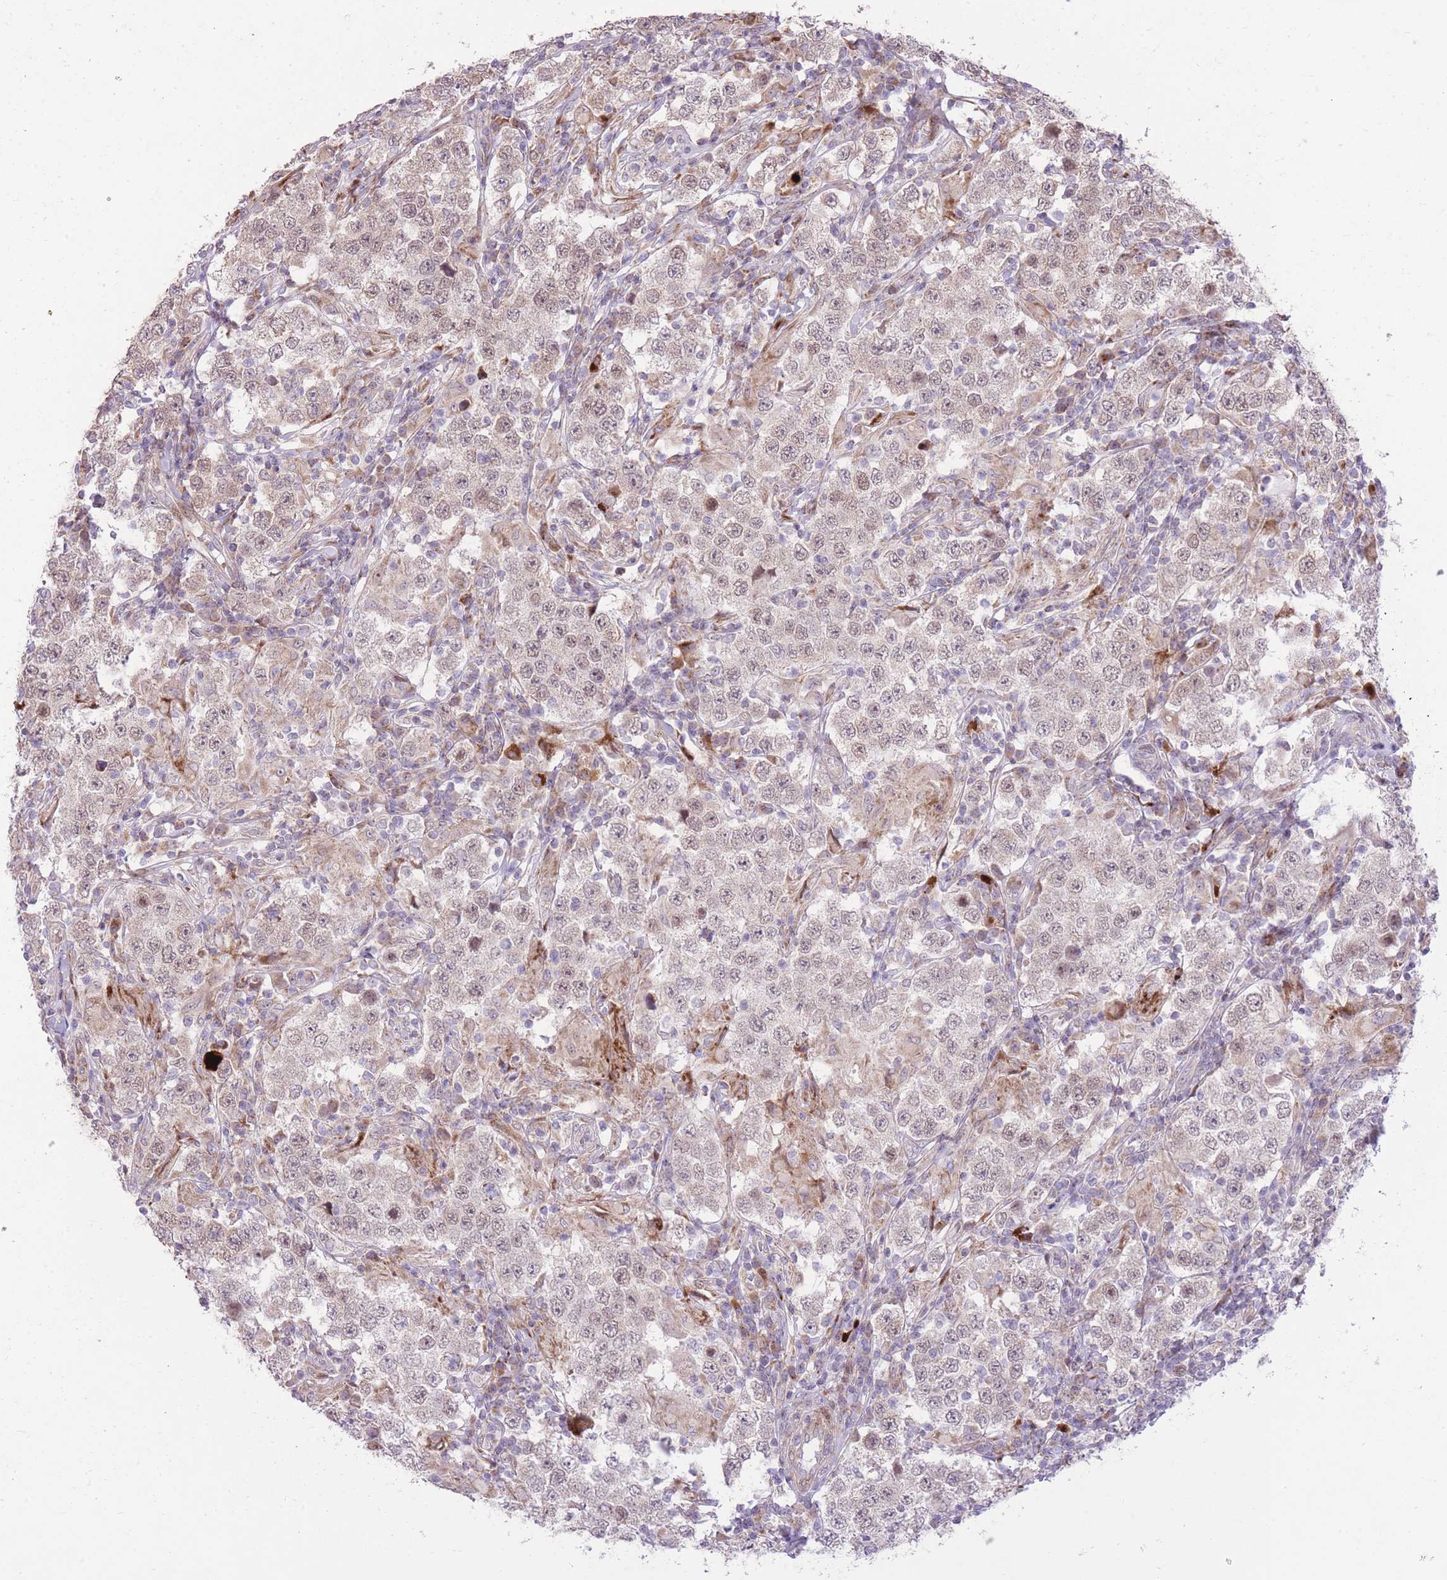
{"staining": {"intensity": "weak", "quantity": ">75%", "location": "cytoplasmic/membranous,nuclear"}, "tissue": "testis cancer", "cell_type": "Tumor cells", "image_type": "cancer", "snomed": [{"axis": "morphology", "description": "Seminoma, NOS"}, {"axis": "morphology", "description": "Carcinoma, Embryonal, NOS"}, {"axis": "topography", "description": "Testis"}], "caption": "An IHC photomicrograph of tumor tissue is shown. Protein staining in brown shows weak cytoplasmic/membranous and nuclear positivity in testis seminoma within tumor cells.", "gene": "SLC4A4", "patient": {"sex": "male", "age": 41}}